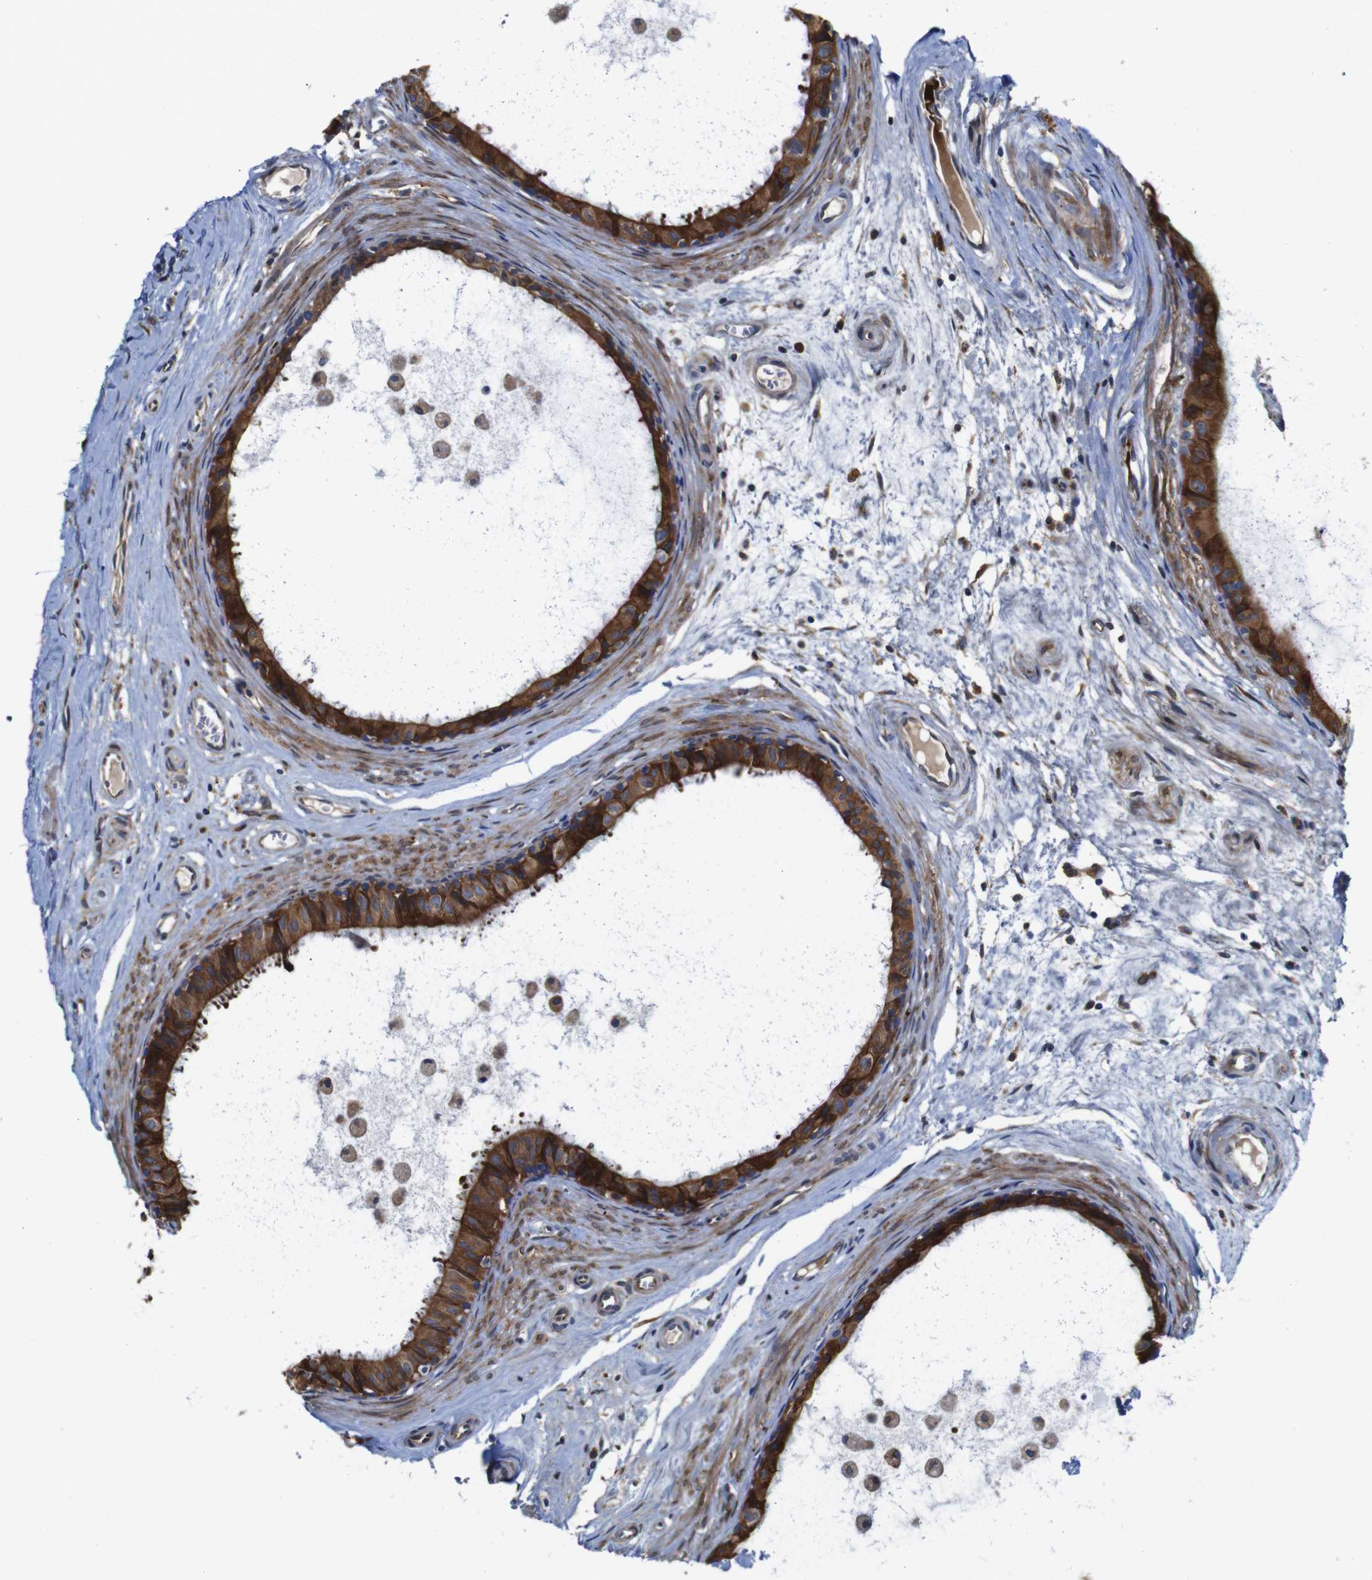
{"staining": {"intensity": "strong", "quantity": ">75%", "location": "cytoplasmic/membranous"}, "tissue": "epididymis", "cell_type": "Glandular cells", "image_type": "normal", "snomed": [{"axis": "morphology", "description": "Normal tissue, NOS"}, {"axis": "morphology", "description": "Inflammation, NOS"}, {"axis": "topography", "description": "Epididymis"}], "caption": "Immunohistochemistry (DAB) staining of normal epididymis exhibits strong cytoplasmic/membranous protein positivity in approximately >75% of glandular cells.", "gene": "CLCC1", "patient": {"sex": "male", "age": 85}}